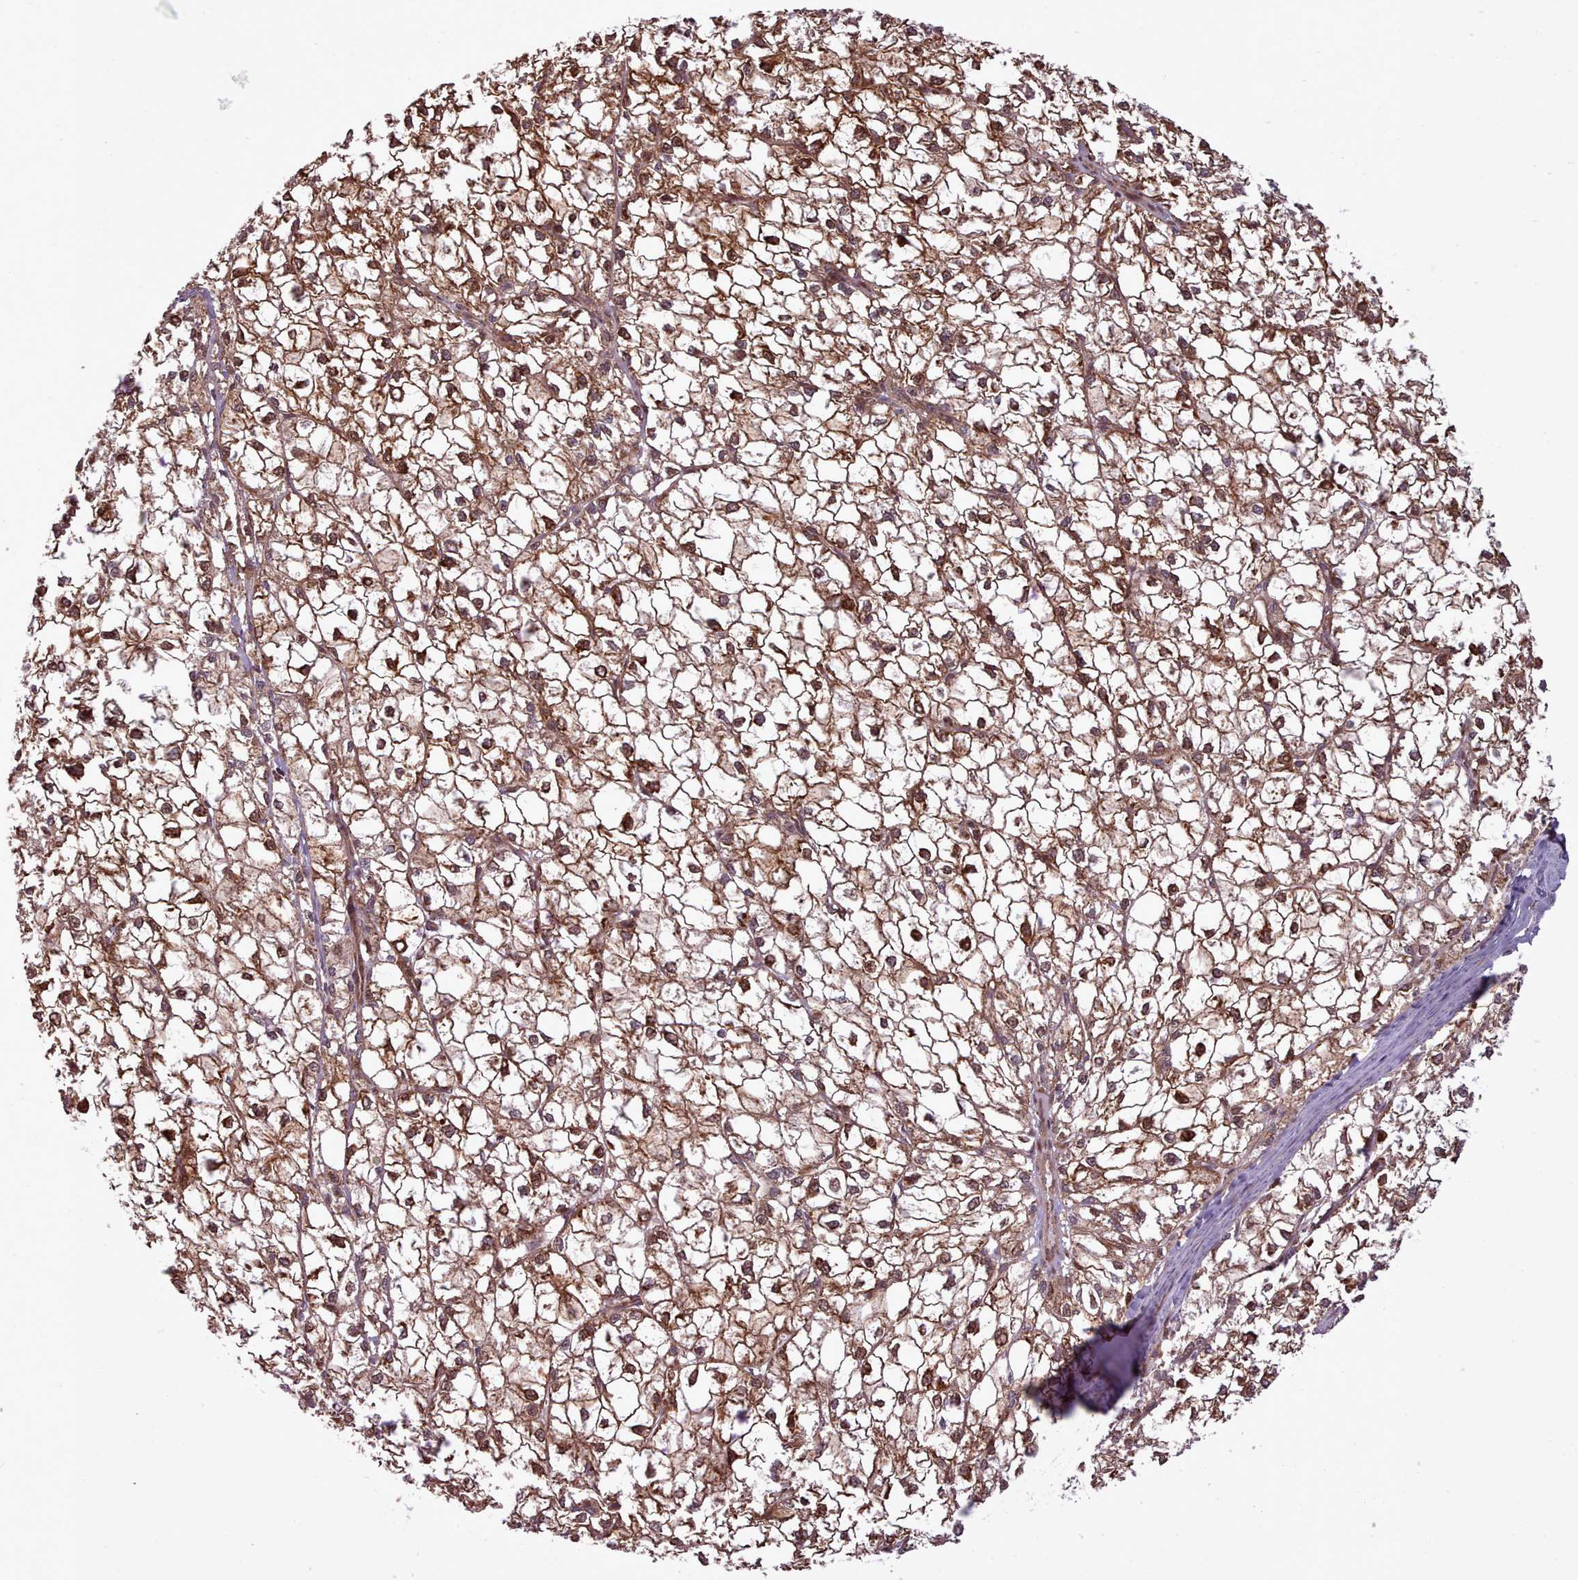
{"staining": {"intensity": "strong", "quantity": ">75%", "location": "cytoplasmic/membranous,nuclear"}, "tissue": "liver cancer", "cell_type": "Tumor cells", "image_type": "cancer", "snomed": [{"axis": "morphology", "description": "Carcinoma, Hepatocellular, NOS"}, {"axis": "topography", "description": "Liver"}], "caption": "A high amount of strong cytoplasmic/membranous and nuclear staining is present in about >75% of tumor cells in liver hepatocellular carcinoma tissue.", "gene": "NLRP7", "patient": {"sex": "female", "age": 43}}